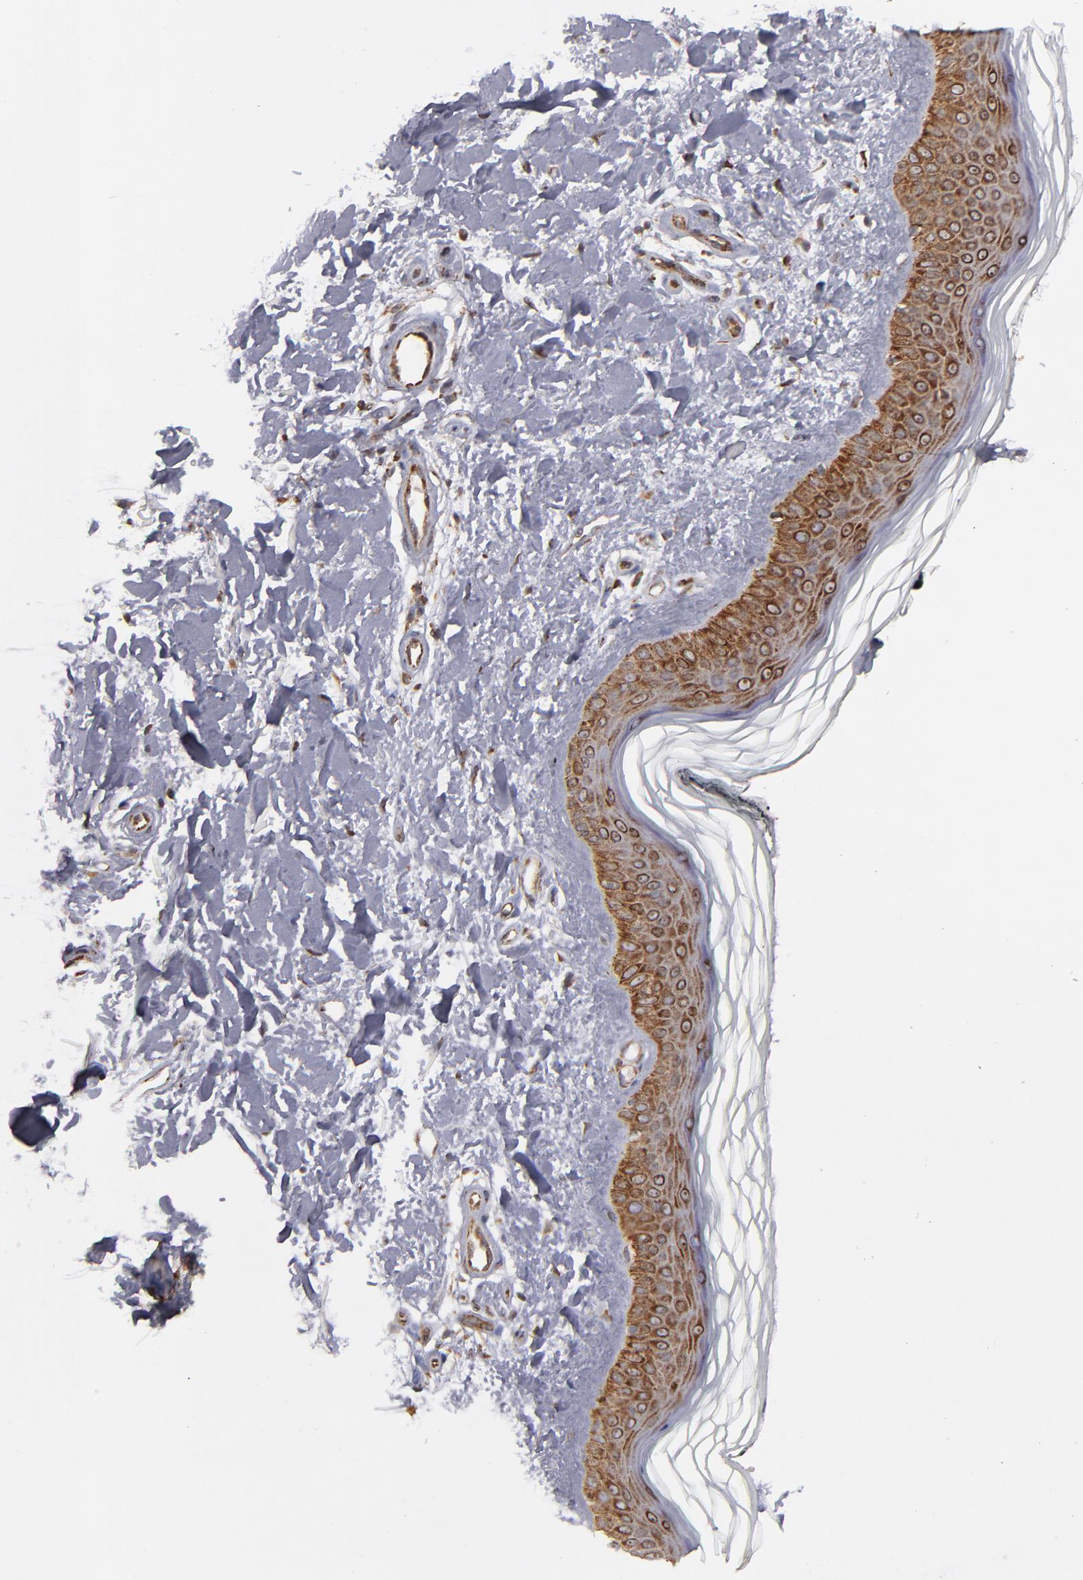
{"staining": {"intensity": "moderate", "quantity": ">75%", "location": "cytoplasmic/membranous"}, "tissue": "skin", "cell_type": "Fibroblasts", "image_type": "normal", "snomed": [{"axis": "morphology", "description": "Normal tissue, NOS"}, {"axis": "topography", "description": "Skin"}], "caption": "Protein staining demonstrates moderate cytoplasmic/membranous expression in about >75% of fibroblasts in normal skin.", "gene": "KTN1", "patient": {"sex": "female", "age": 19}}